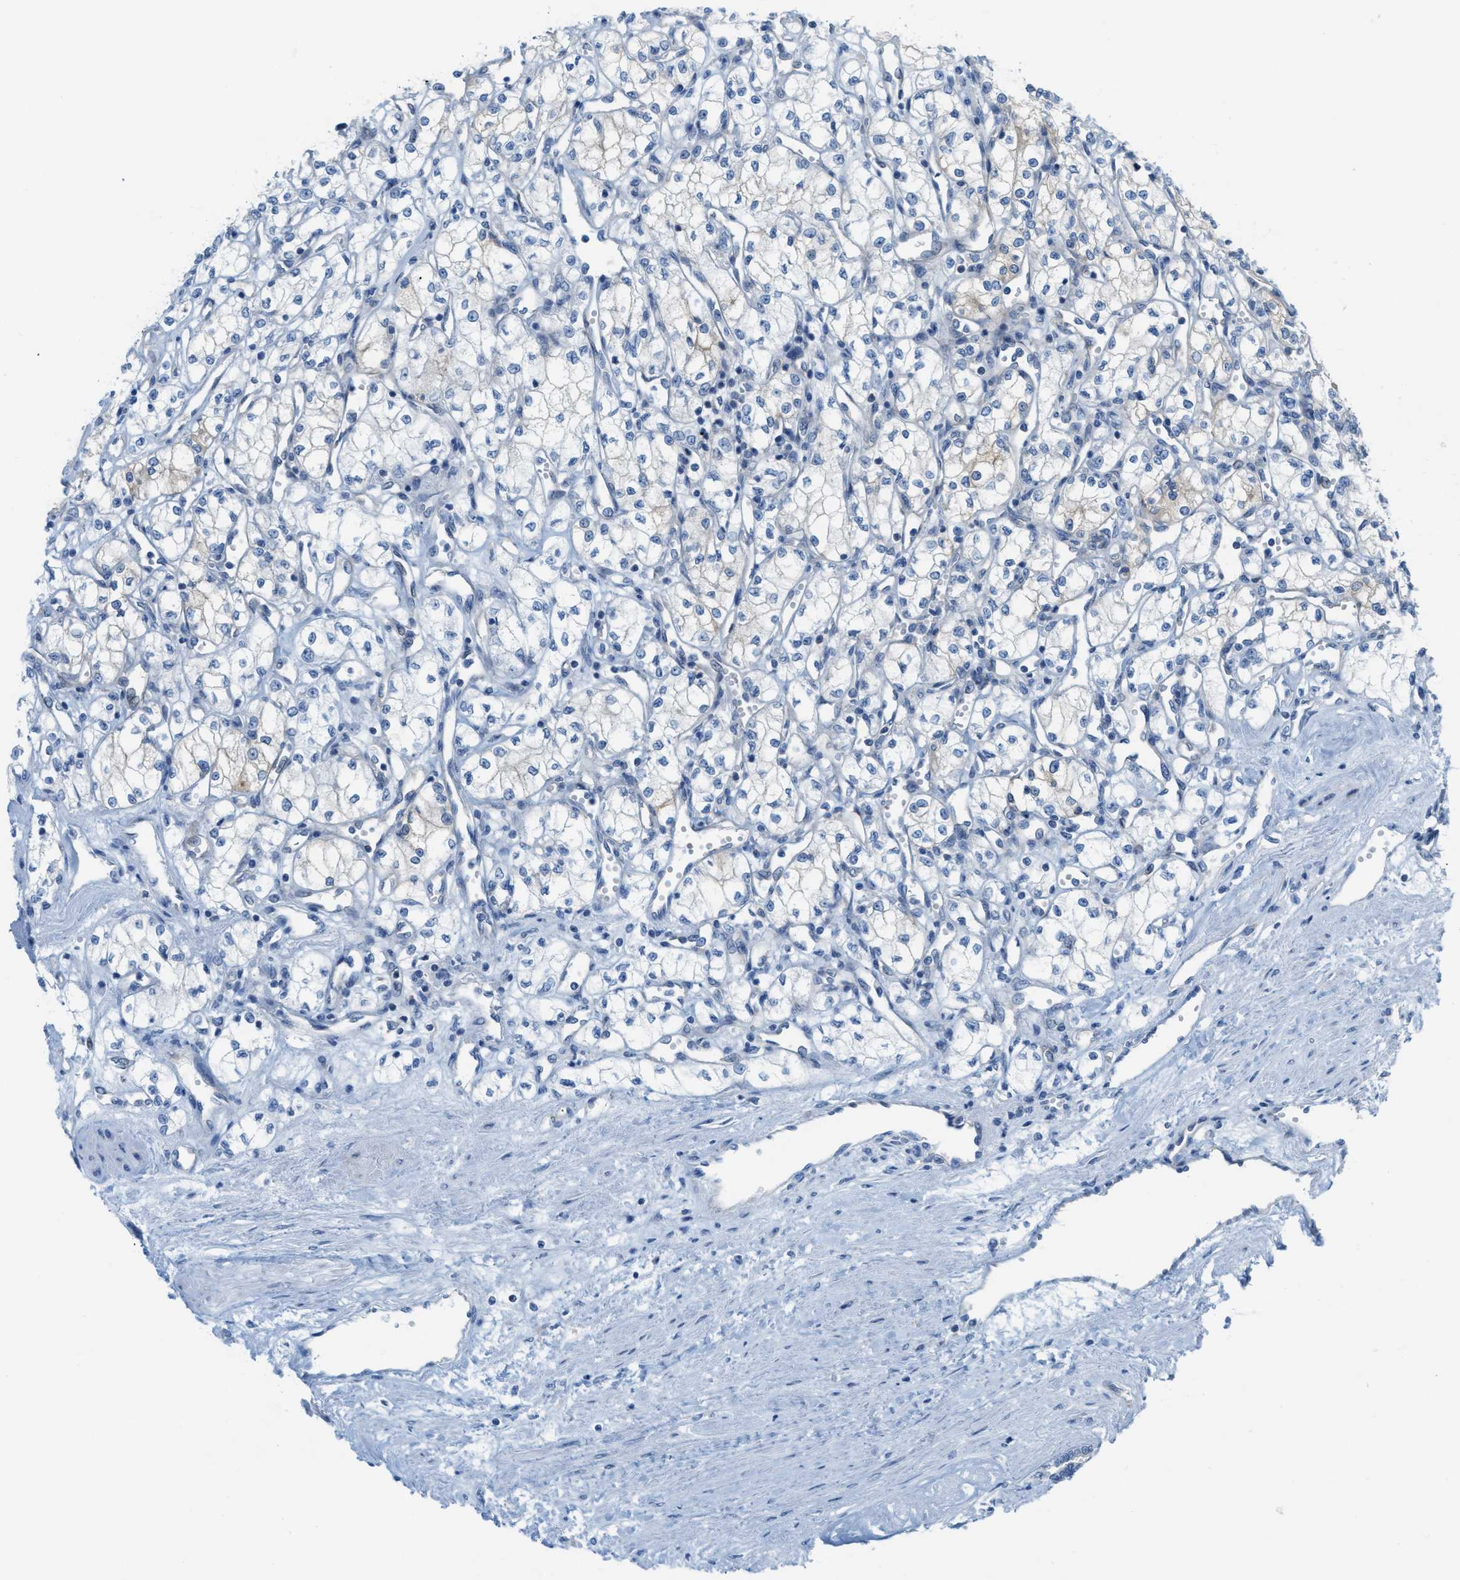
{"staining": {"intensity": "negative", "quantity": "none", "location": "none"}, "tissue": "renal cancer", "cell_type": "Tumor cells", "image_type": "cancer", "snomed": [{"axis": "morphology", "description": "Adenocarcinoma, NOS"}, {"axis": "topography", "description": "Kidney"}], "caption": "Photomicrograph shows no significant protein expression in tumor cells of renal cancer (adenocarcinoma).", "gene": "ASGR1", "patient": {"sex": "male", "age": 59}}